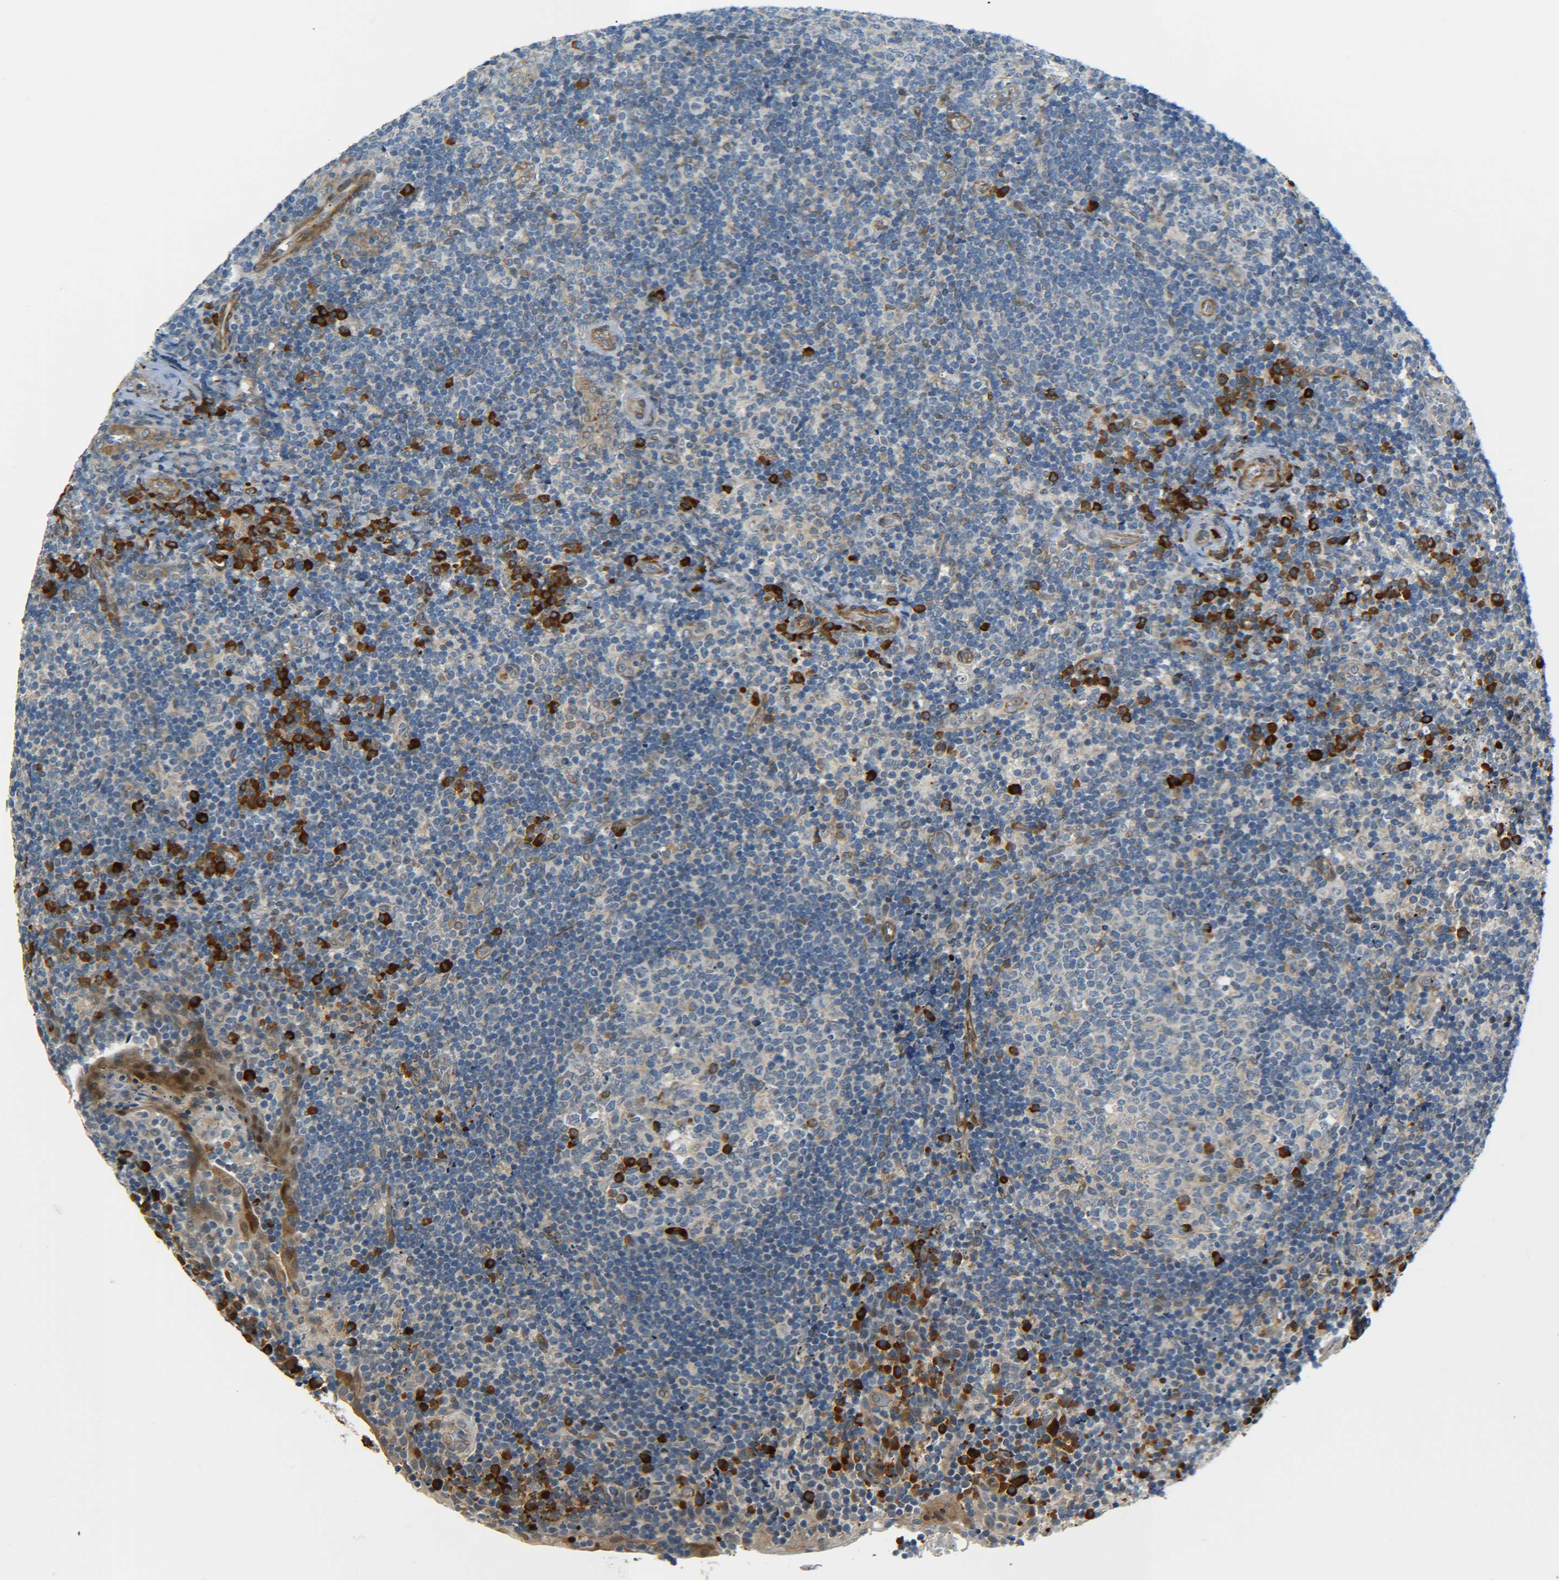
{"staining": {"intensity": "strong", "quantity": "<25%", "location": "cytoplasmic/membranous"}, "tissue": "tonsil", "cell_type": "Germinal center cells", "image_type": "normal", "snomed": [{"axis": "morphology", "description": "Normal tissue, NOS"}, {"axis": "topography", "description": "Tonsil"}], "caption": "Tonsil stained for a protein exhibits strong cytoplasmic/membranous positivity in germinal center cells. The staining was performed using DAB to visualize the protein expression in brown, while the nuclei were stained in blue with hematoxylin (Magnification: 20x).", "gene": "MEIS1", "patient": {"sex": "male", "age": 37}}